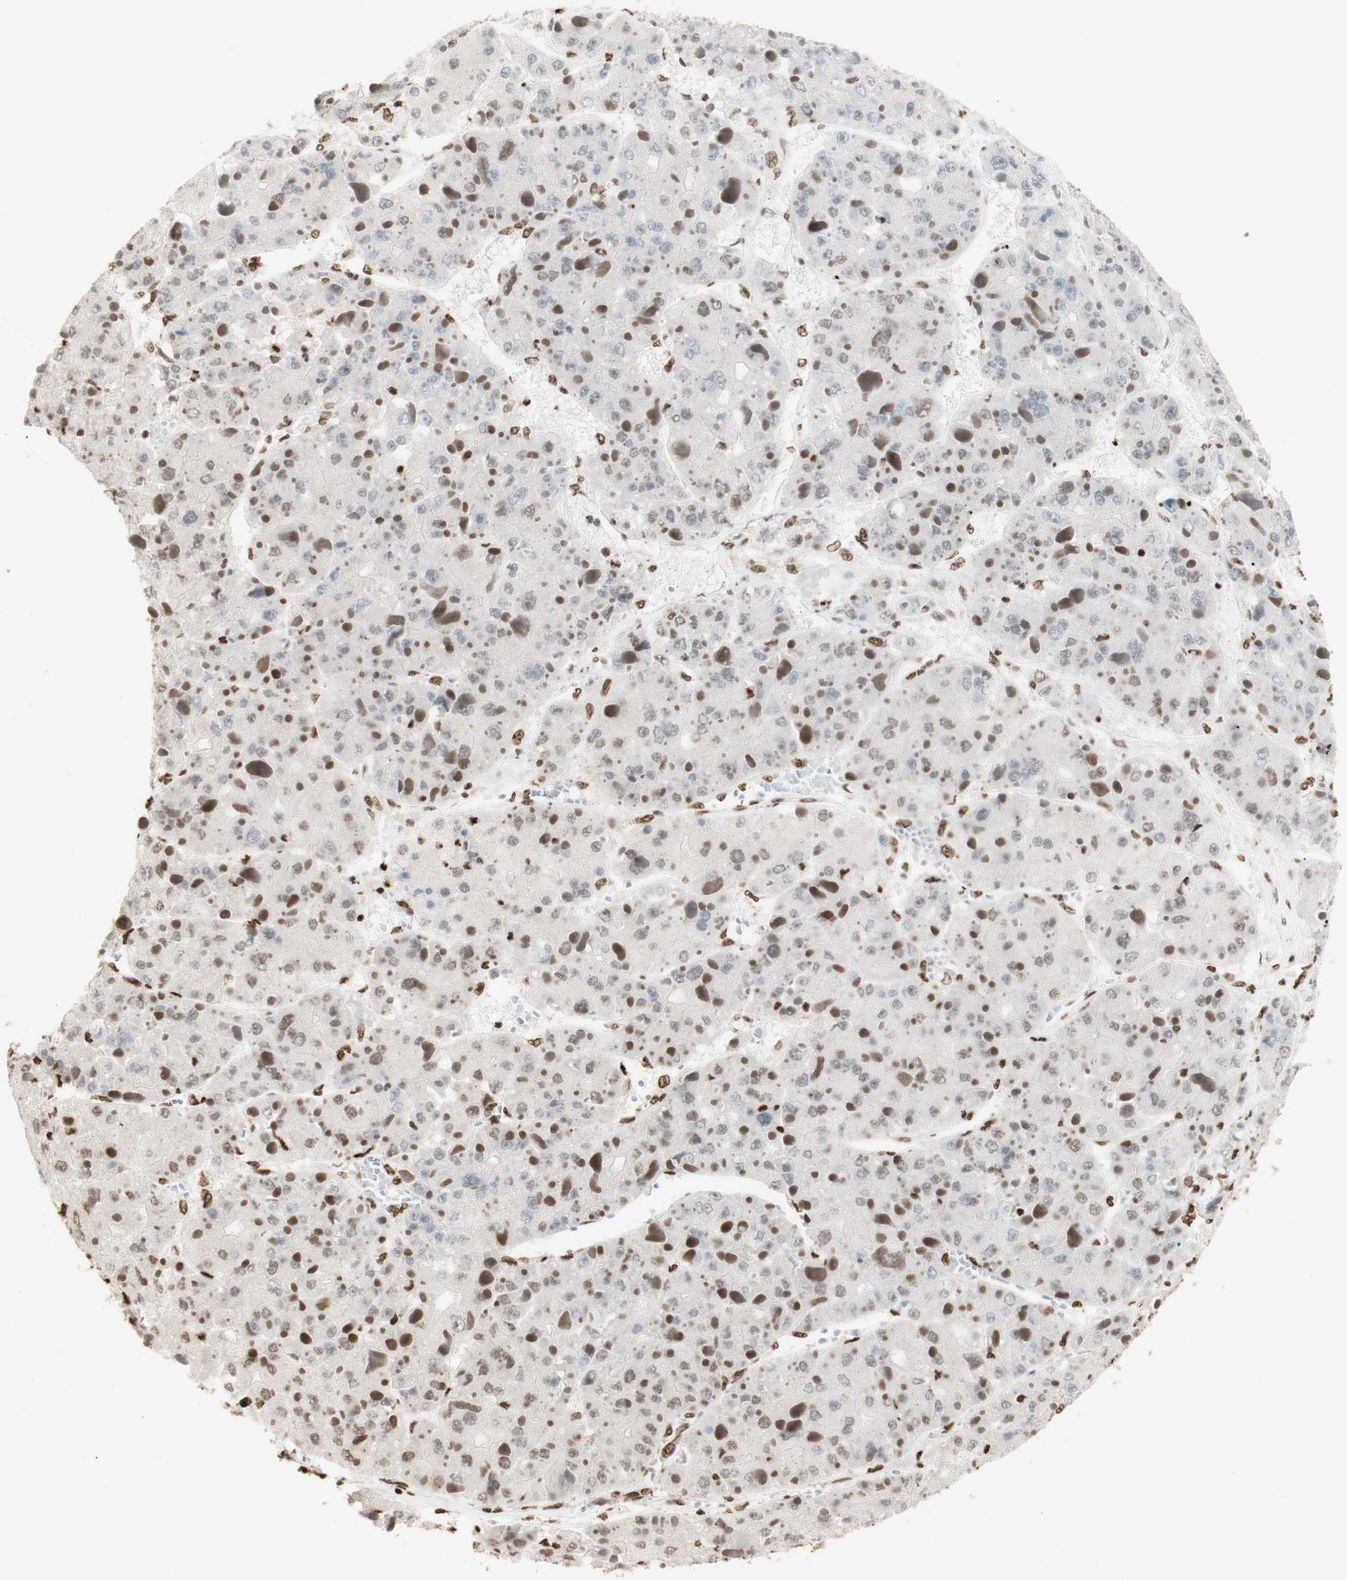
{"staining": {"intensity": "moderate", "quantity": "25%-75%", "location": "nuclear"}, "tissue": "liver cancer", "cell_type": "Tumor cells", "image_type": "cancer", "snomed": [{"axis": "morphology", "description": "Carcinoma, Hepatocellular, NOS"}, {"axis": "topography", "description": "Liver"}], "caption": "This is a histology image of immunohistochemistry (IHC) staining of liver cancer (hepatocellular carcinoma), which shows moderate staining in the nuclear of tumor cells.", "gene": "HNRNPA2B1", "patient": {"sex": "female", "age": 73}}